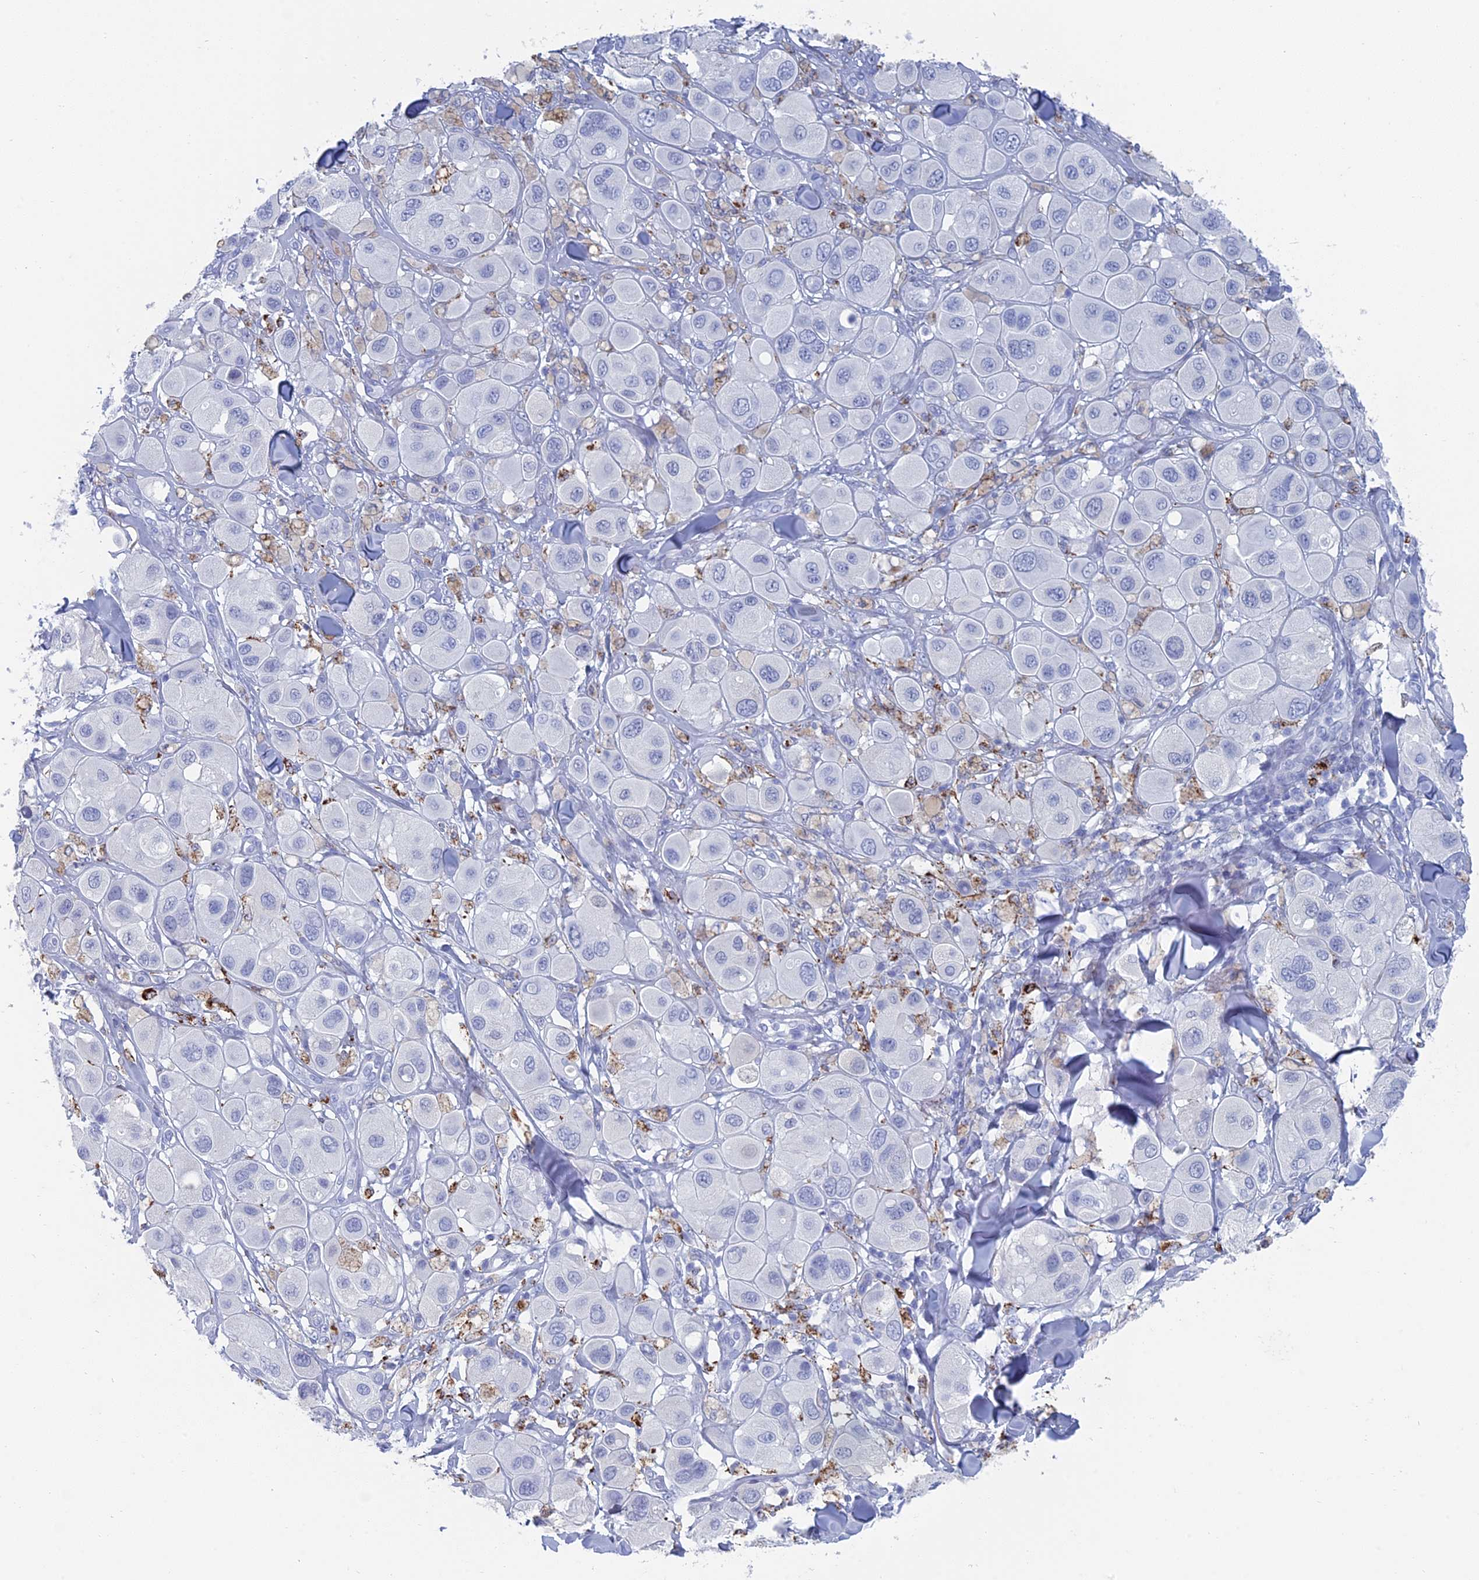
{"staining": {"intensity": "negative", "quantity": "none", "location": "none"}, "tissue": "melanoma", "cell_type": "Tumor cells", "image_type": "cancer", "snomed": [{"axis": "morphology", "description": "Malignant melanoma, Metastatic site"}, {"axis": "topography", "description": "Skin"}], "caption": "Tumor cells show no significant protein positivity in malignant melanoma (metastatic site). (DAB IHC, high magnification).", "gene": "ALMS1", "patient": {"sex": "male", "age": 41}}